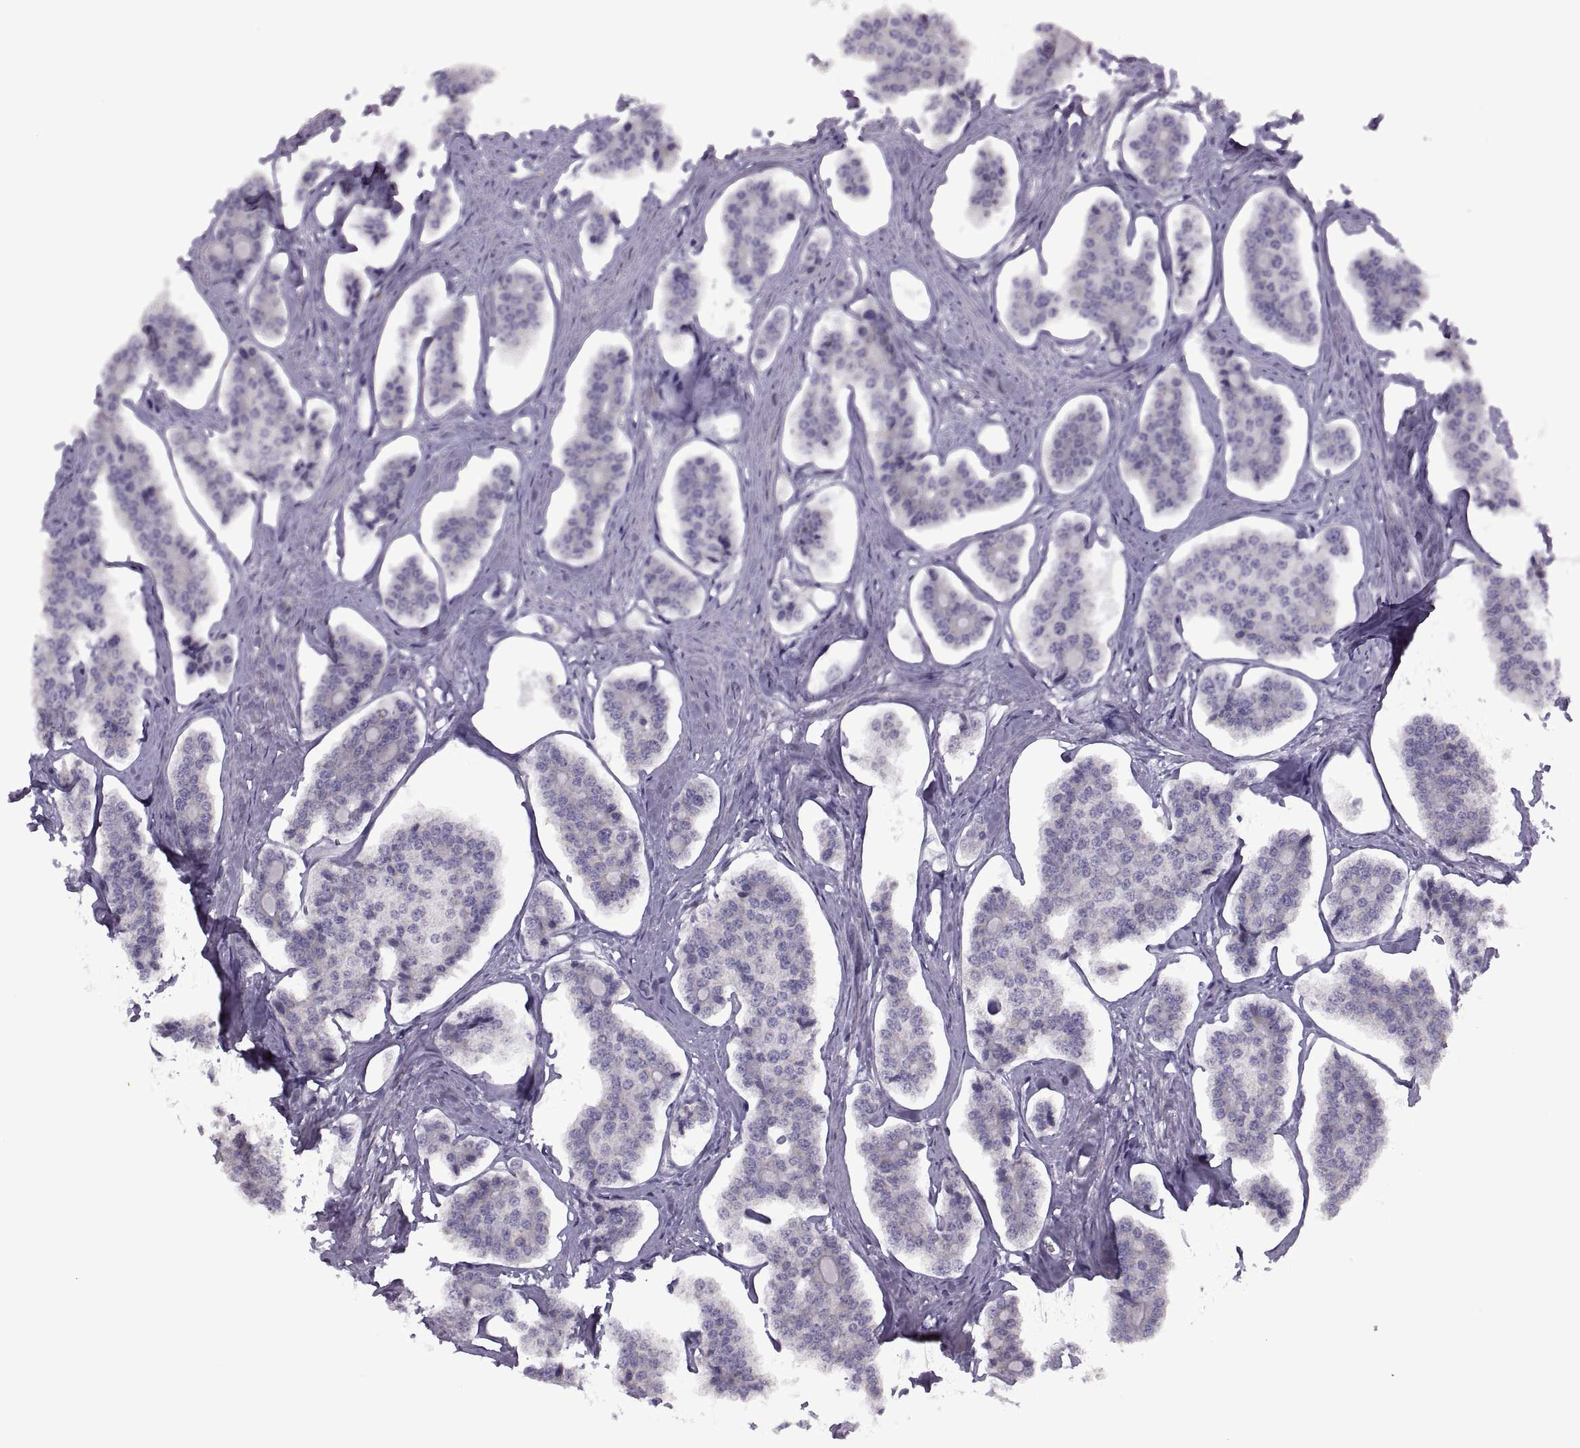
{"staining": {"intensity": "negative", "quantity": "none", "location": "none"}, "tissue": "carcinoid", "cell_type": "Tumor cells", "image_type": "cancer", "snomed": [{"axis": "morphology", "description": "Carcinoid, malignant, NOS"}, {"axis": "topography", "description": "Small intestine"}], "caption": "A high-resolution image shows immunohistochemistry (IHC) staining of carcinoid (malignant), which exhibits no significant positivity in tumor cells.", "gene": "RIPK4", "patient": {"sex": "female", "age": 65}}